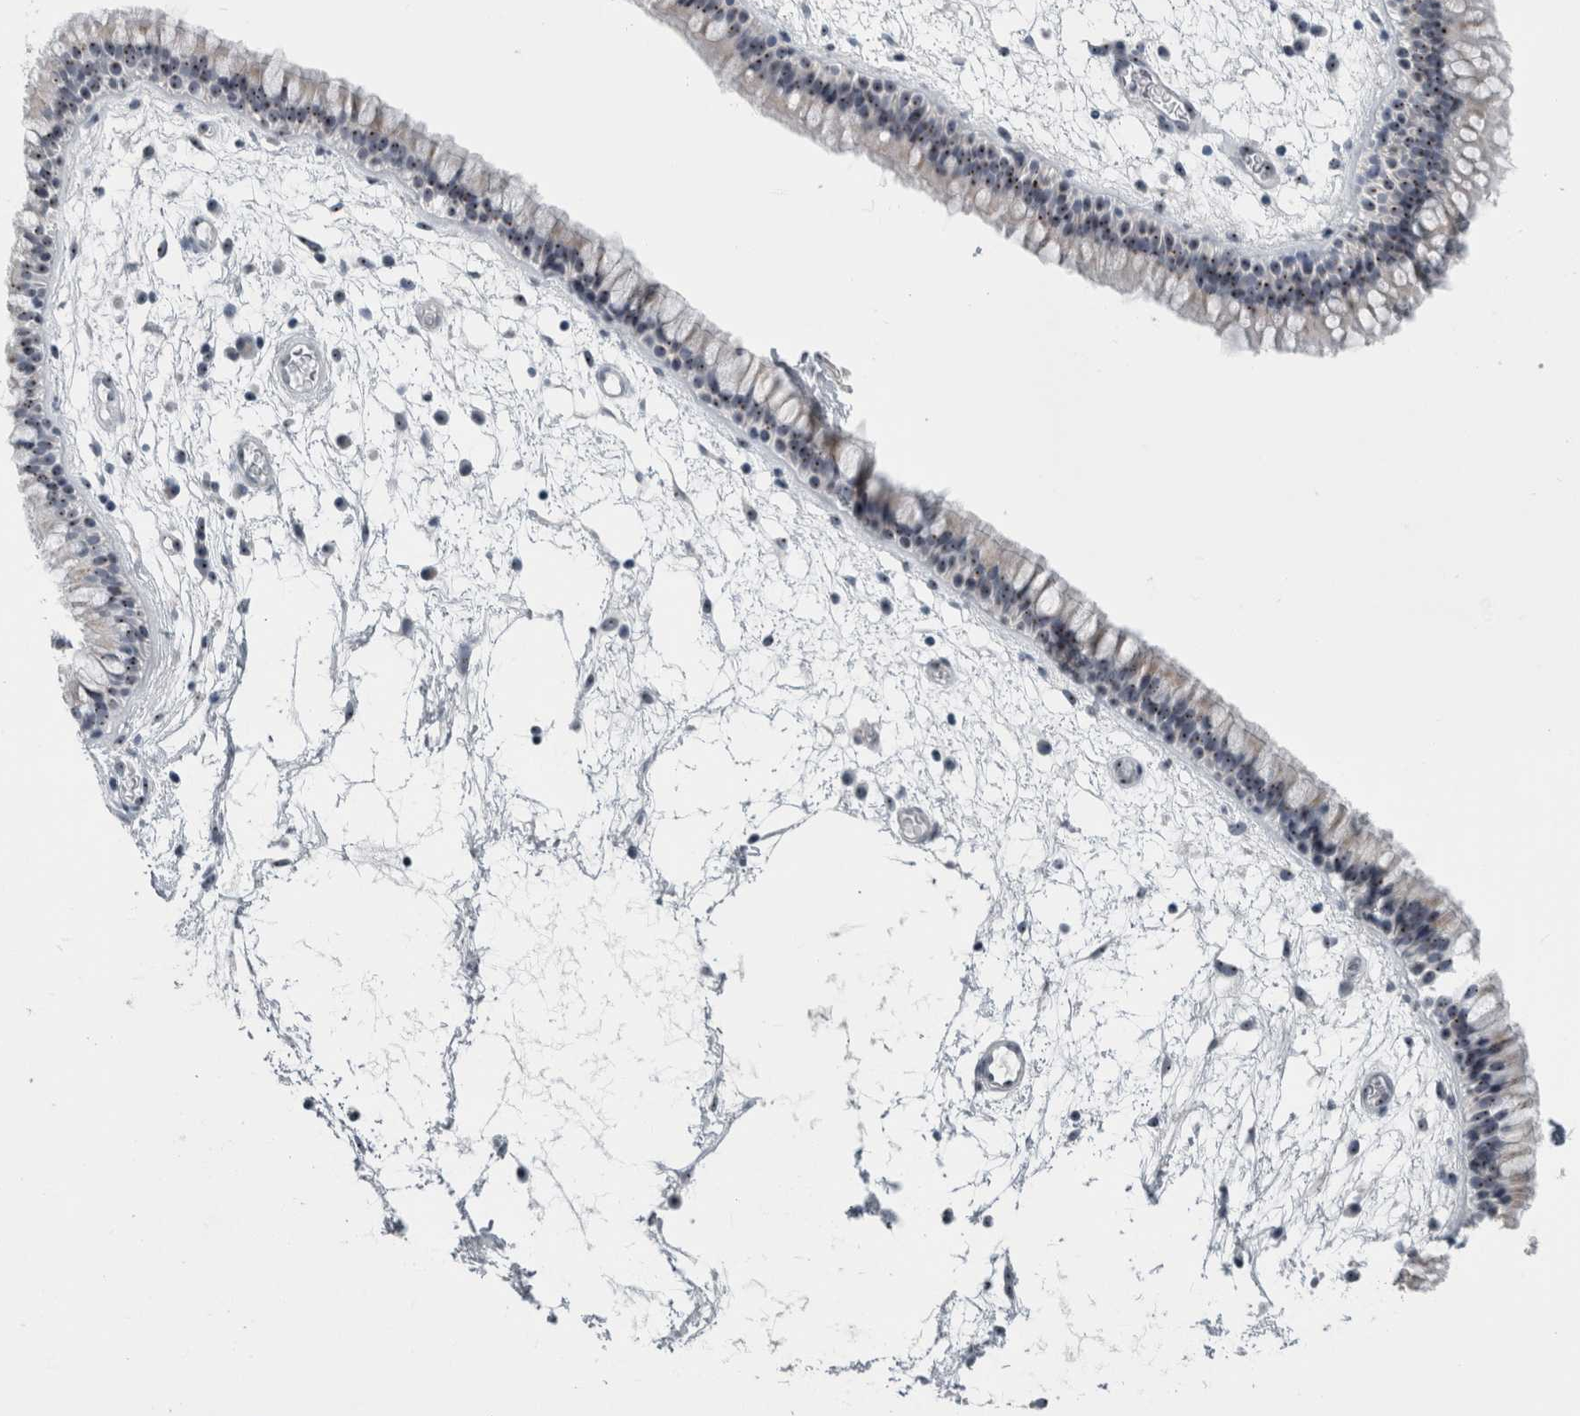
{"staining": {"intensity": "weak", "quantity": ">75%", "location": "nuclear"}, "tissue": "nasopharynx", "cell_type": "Respiratory epithelial cells", "image_type": "normal", "snomed": [{"axis": "morphology", "description": "Normal tissue, NOS"}, {"axis": "morphology", "description": "Inflammation, NOS"}, {"axis": "topography", "description": "Nasopharynx"}], "caption": "A brown stain highlights weak nuclear positivity of a protein in respiratory epithelial cells of normal nasopharynx.", "gene": "UTP6", "patient": {"sex": "male", "age": 48}}